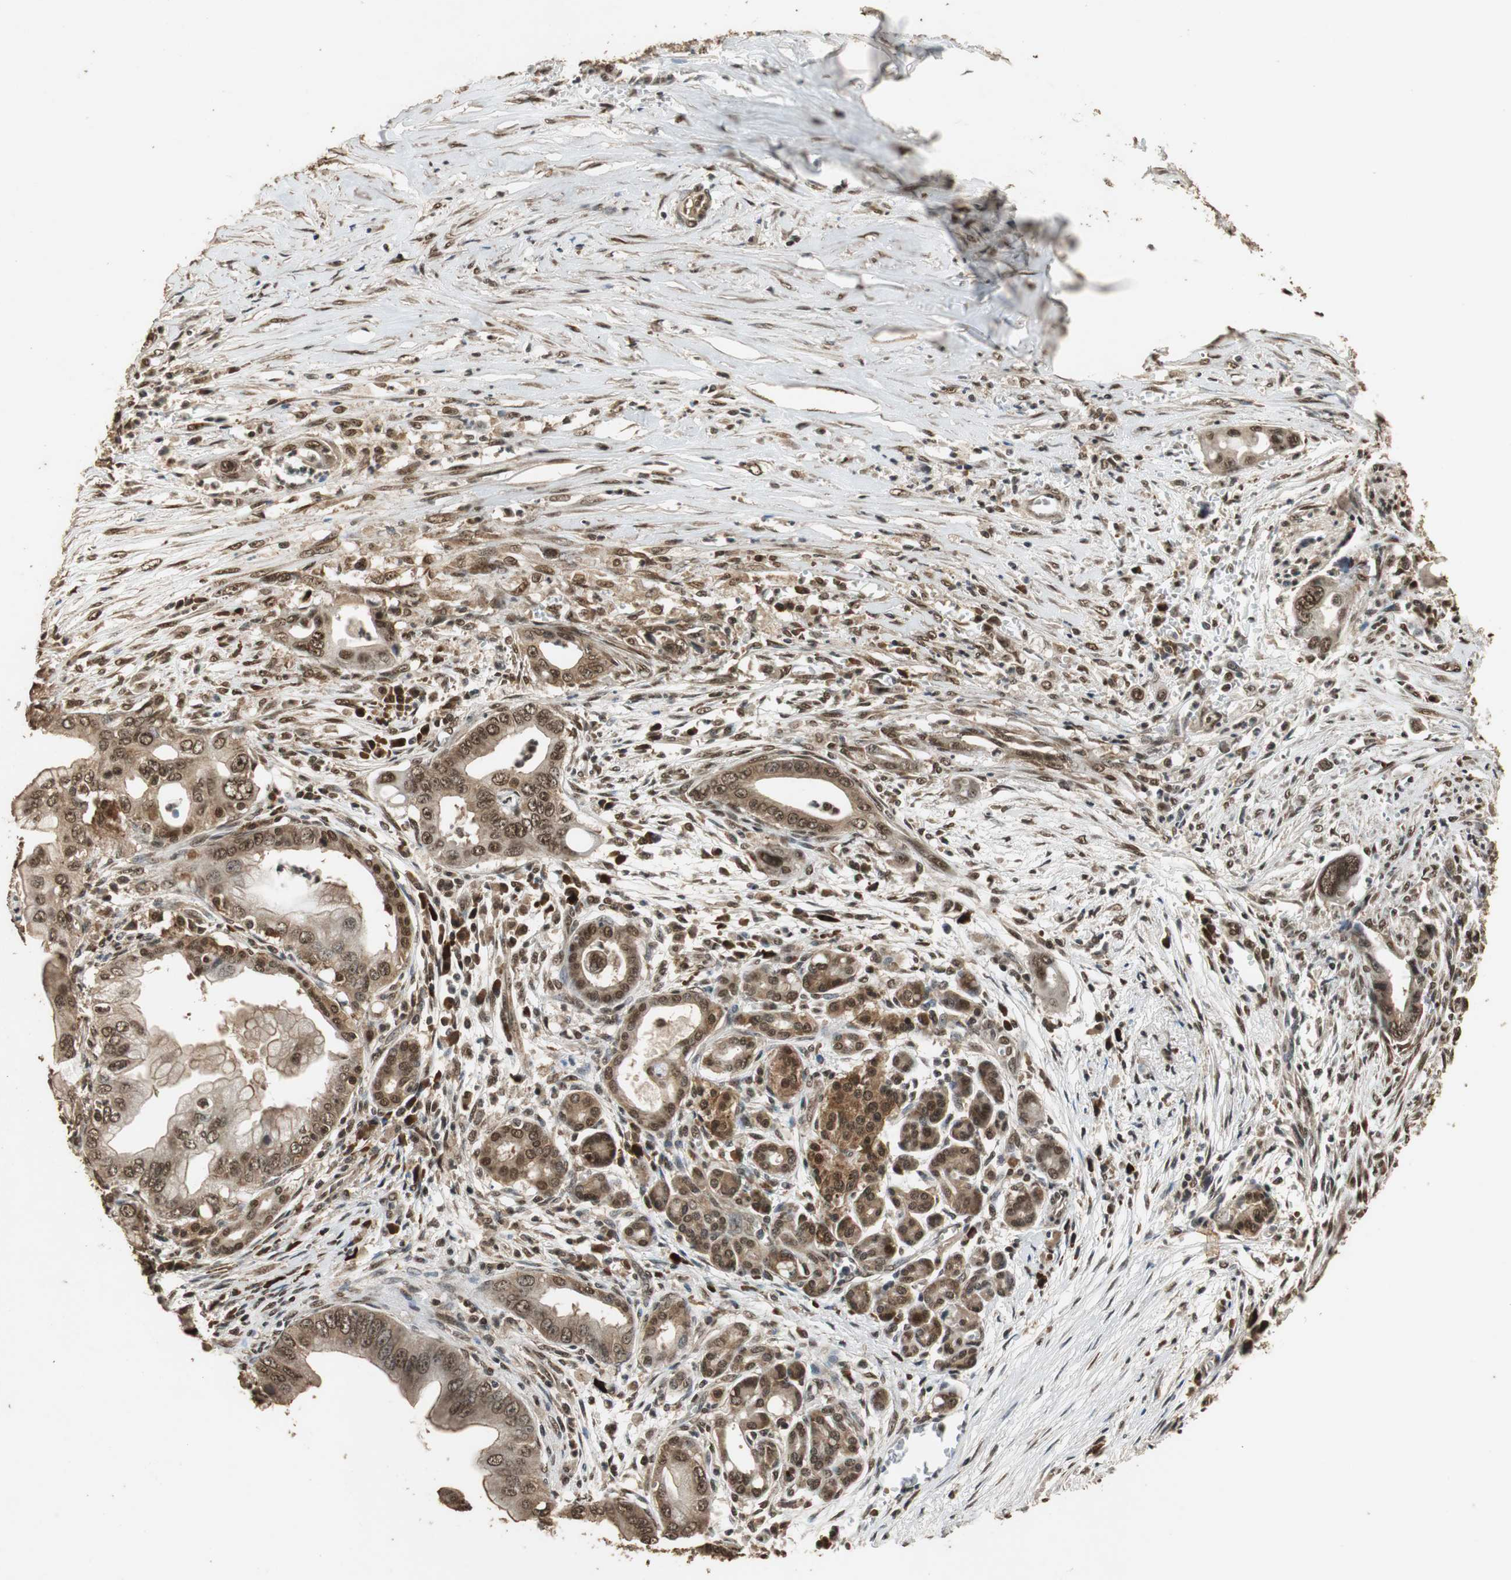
{"staining": {"intensity": "strong", "quantity": ">75%", "location": "cytoplasmic/membranous,nuclear"}, "tissue": "pancreatic cancer", "cell_type": "Tumor cells", "image_type": "cancer", "snomed": [{"axis": "morphology", "description": "Adenocarcinoma, NOS"}, {"axis": "topography", "description": "Pancreas"}], "caption": "Protein analysis of pancreatic cancer (adenocarcinoma) tissue displays strong cytoplasmic/membranous and nuclear positivity in approximately >75% of tumor cells. Ihc stains the protein in brown and the nuclei are stained blue.", "gene": "ZNF18", "patient": {"sex": "male", "age": 59}}